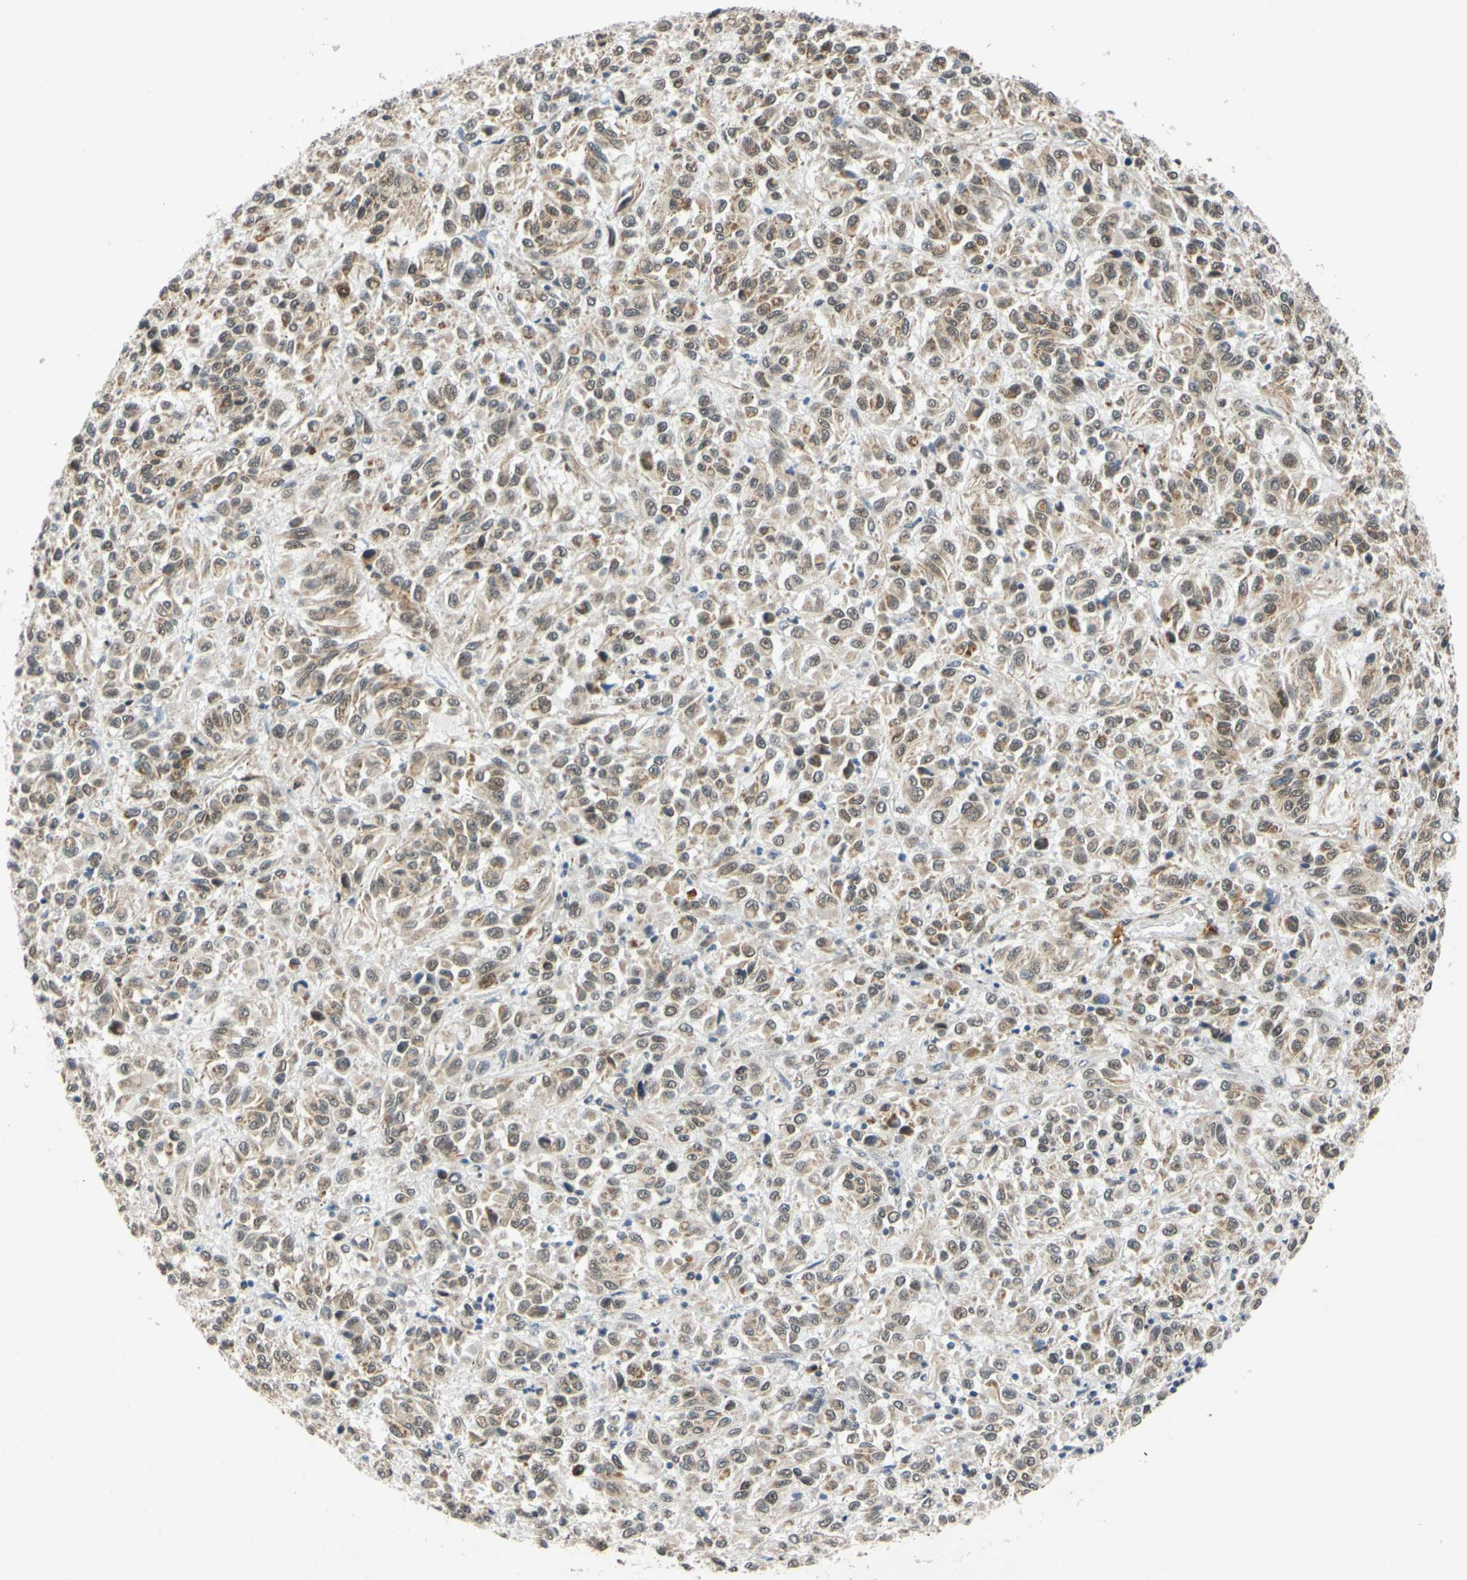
{"staining": {"intensity": "moderate", "quantity": ">75%", "location": "cytoplasmic/membranous,nuclear"}, "tissue": "melanoma", "cell_type": "Tumor cells", "image_type": "cancer", "snomed": [{"axis": "morphology", "description": "Malignant melanoma, Metastatic site"}, {"axis": "topography", "description": "Lung"}], "caption": "The micrograph exhibits staining of melanoma, revealing moderate cytoplasmic/membranous and nuclear protein staining (brown color) within tumor cells.", "gene": "POGZ", "patient": {"sex": "male", "age": 64}}